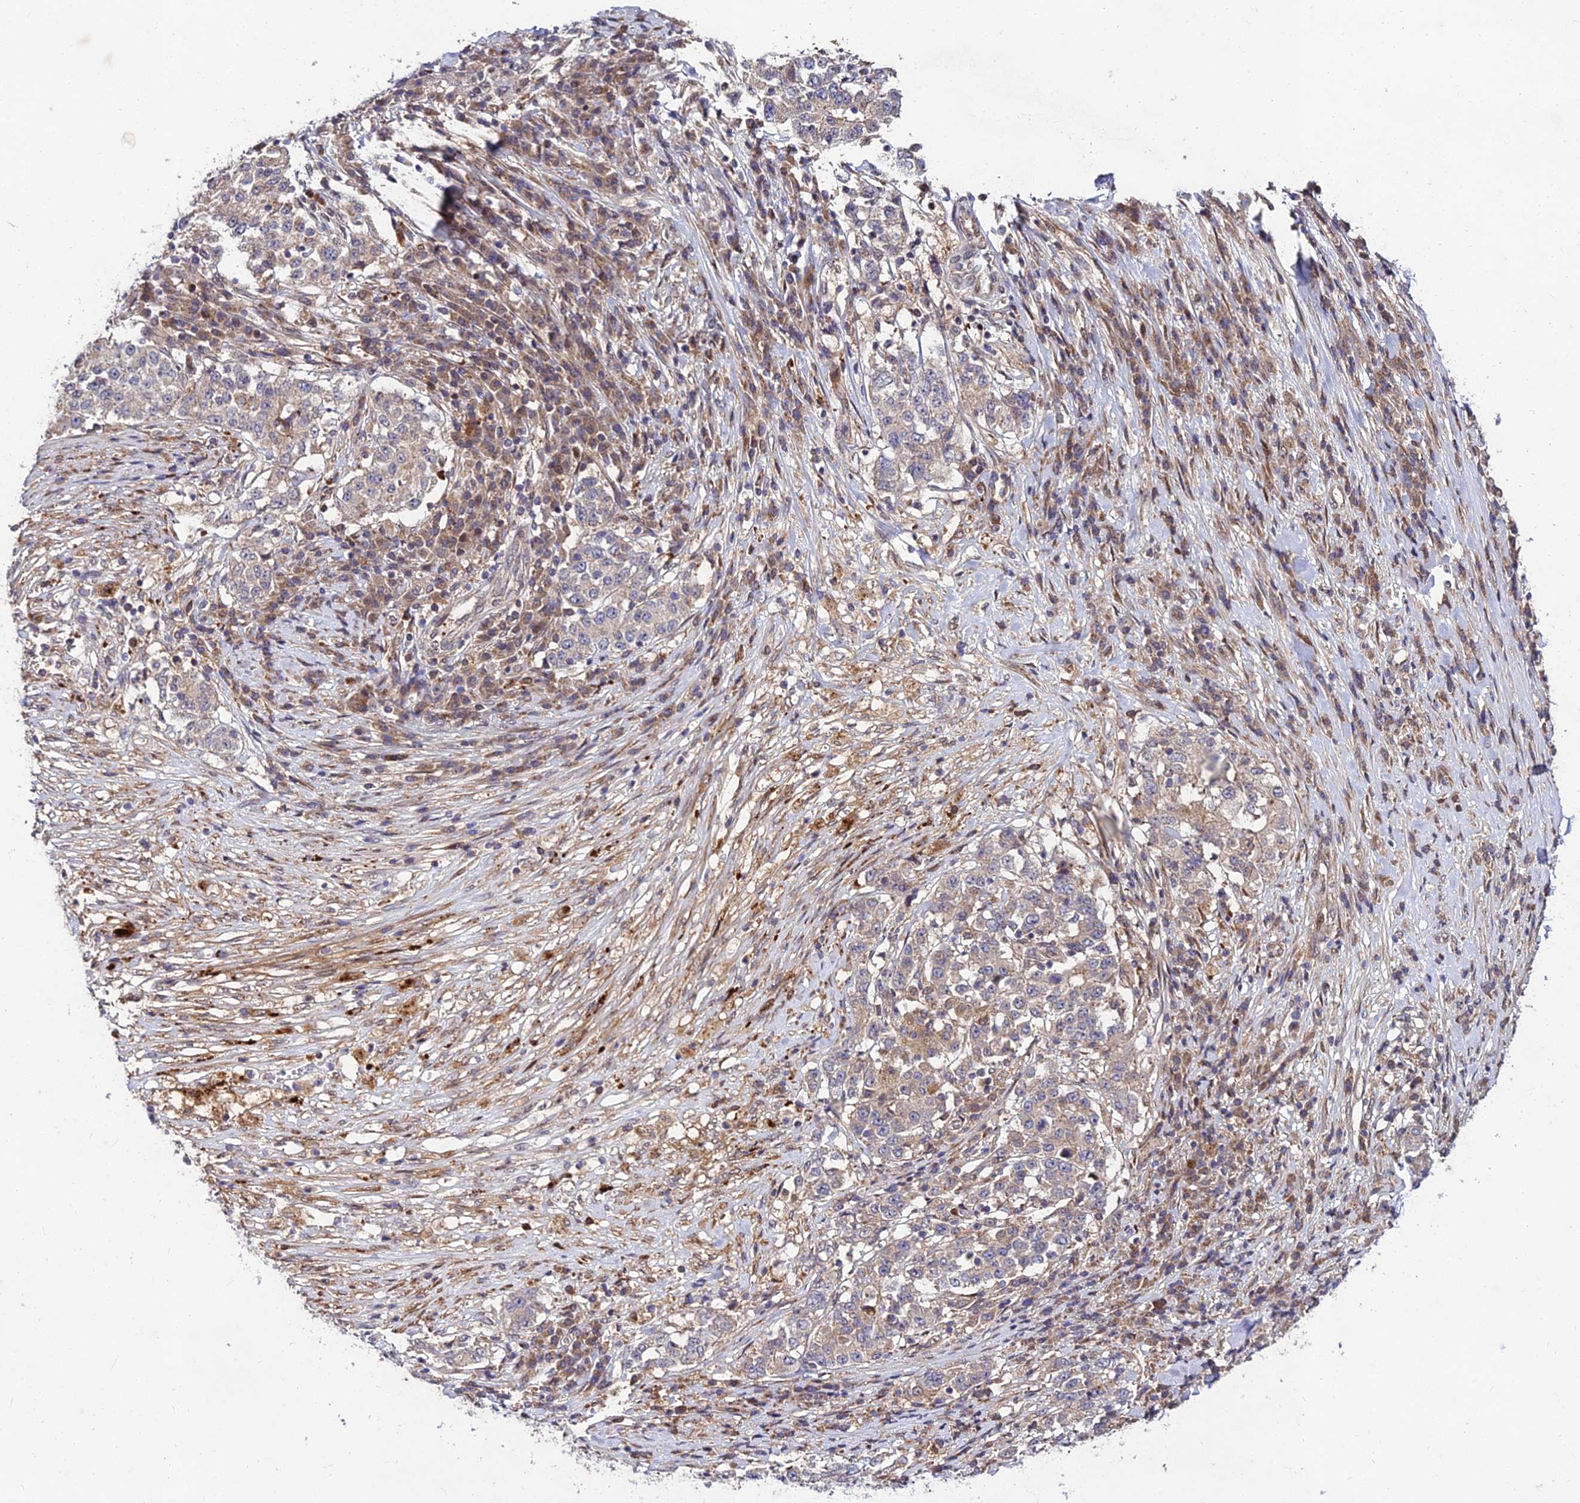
{"staining": {"intensity": "negative", "quantity": "none", "location": "none"}, "tissue": "stomach cancer", "cell_type": "Tumor cells", "image_type": "cancer", "snomed": [{"axis": "morphology", "description": "Adenocarcinoma, NOS"}, {"axis": "topography", "description": "Stomach"}], "caption": "IHC micrograph of stomach adenocarcinoma stained for a protein (brown), which displays no positivity in tumor cells.", "gene": "MKKS", "patient": {"sex": "male", "age": 59}}